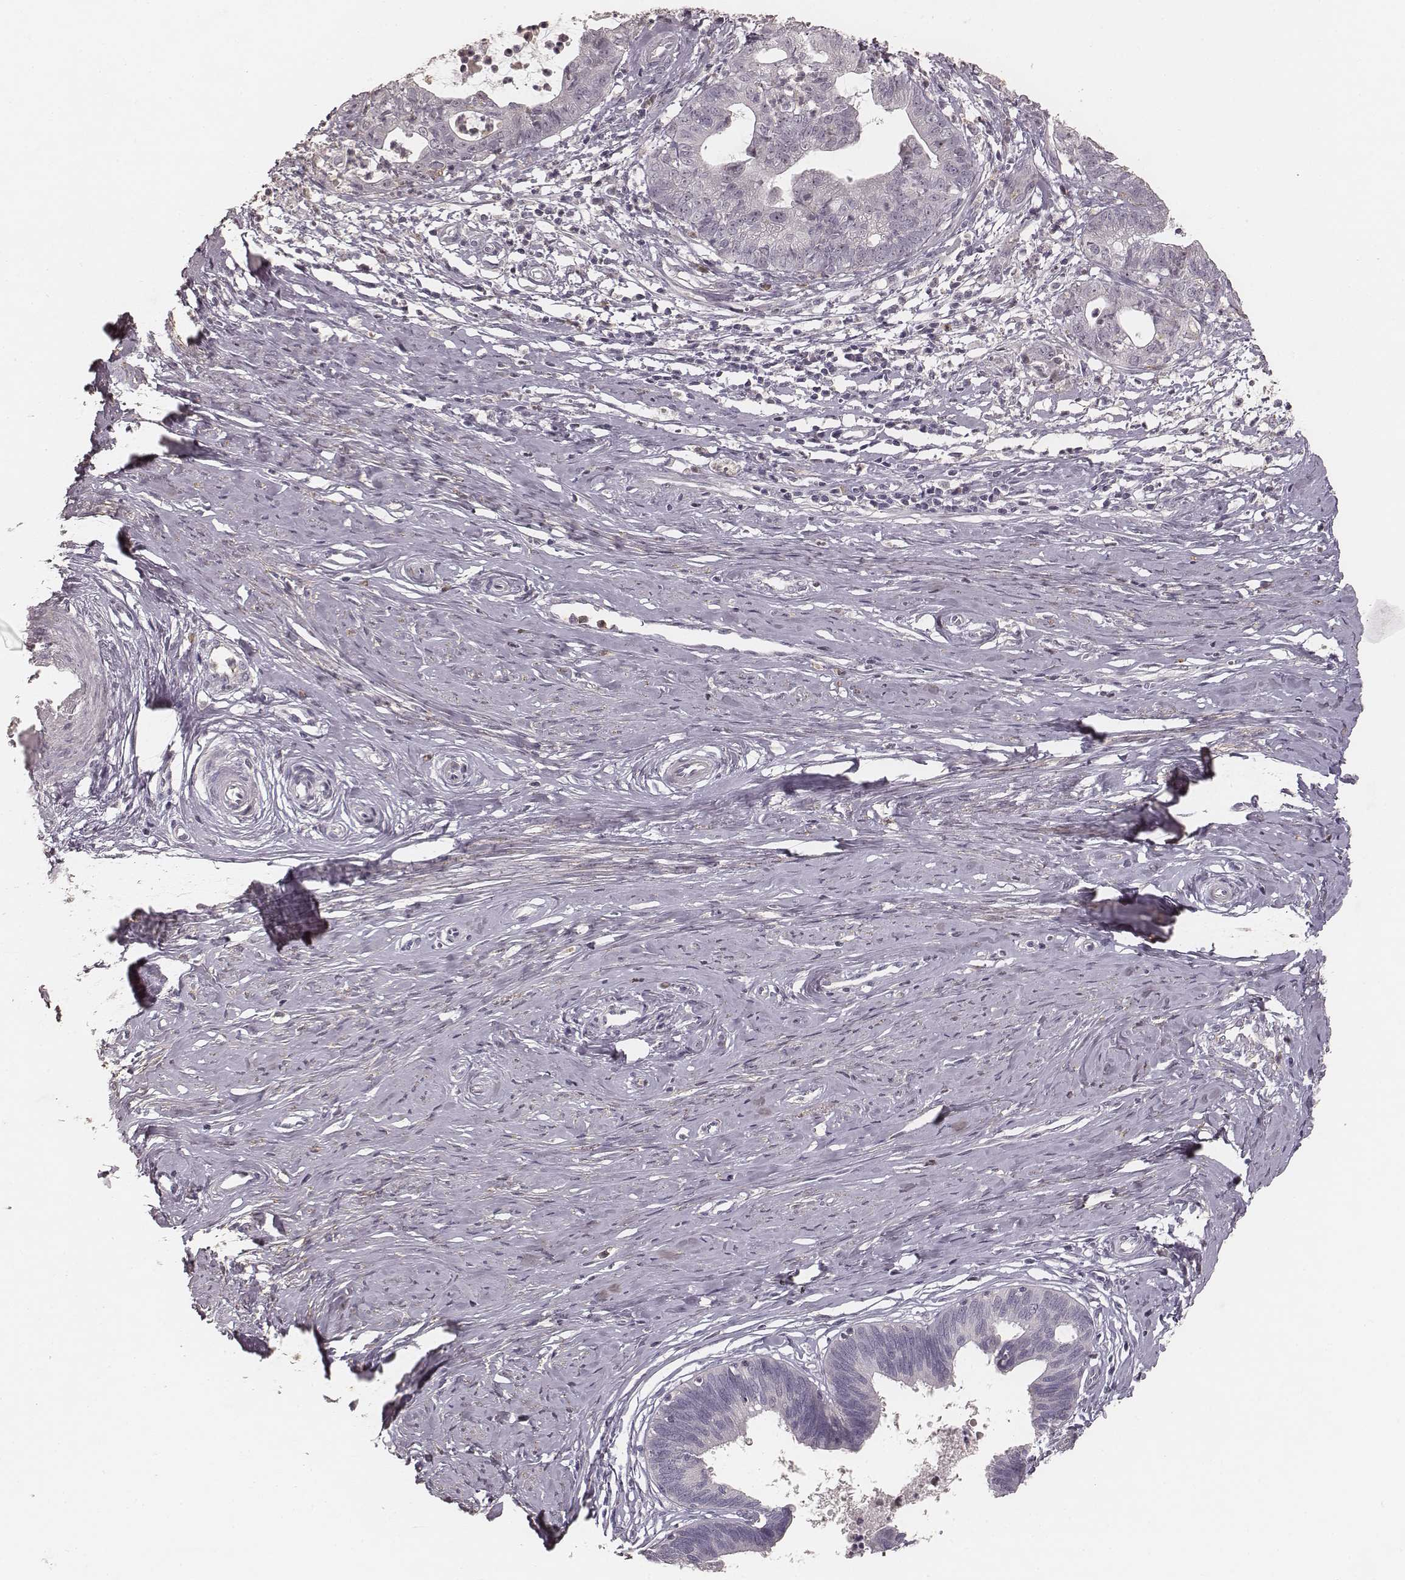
{"staining": {"intensity": "negative", "quantity": "none", "location": "none"}, "tissue": "cervical cancer", "cell_type": "Tumor cells", "image_type": "cancer", "snomed": [{"axis": "morphology", "description": "Normal tissue, NOS"}, {"axis": "morphology", "description": "Adenocarcinoma, NOS"}, {"axis": "topography", "description": "Cervix"}], "caption": "IHC micrograph of neoplastic tissue: human cervical cancer stained with DAB (3,3'-diaminobenzidine) demonstrates no significant protein expression in tumor cells.", "gene": "MADCAM1", "patient": {"sex": "female", "age": 38}}